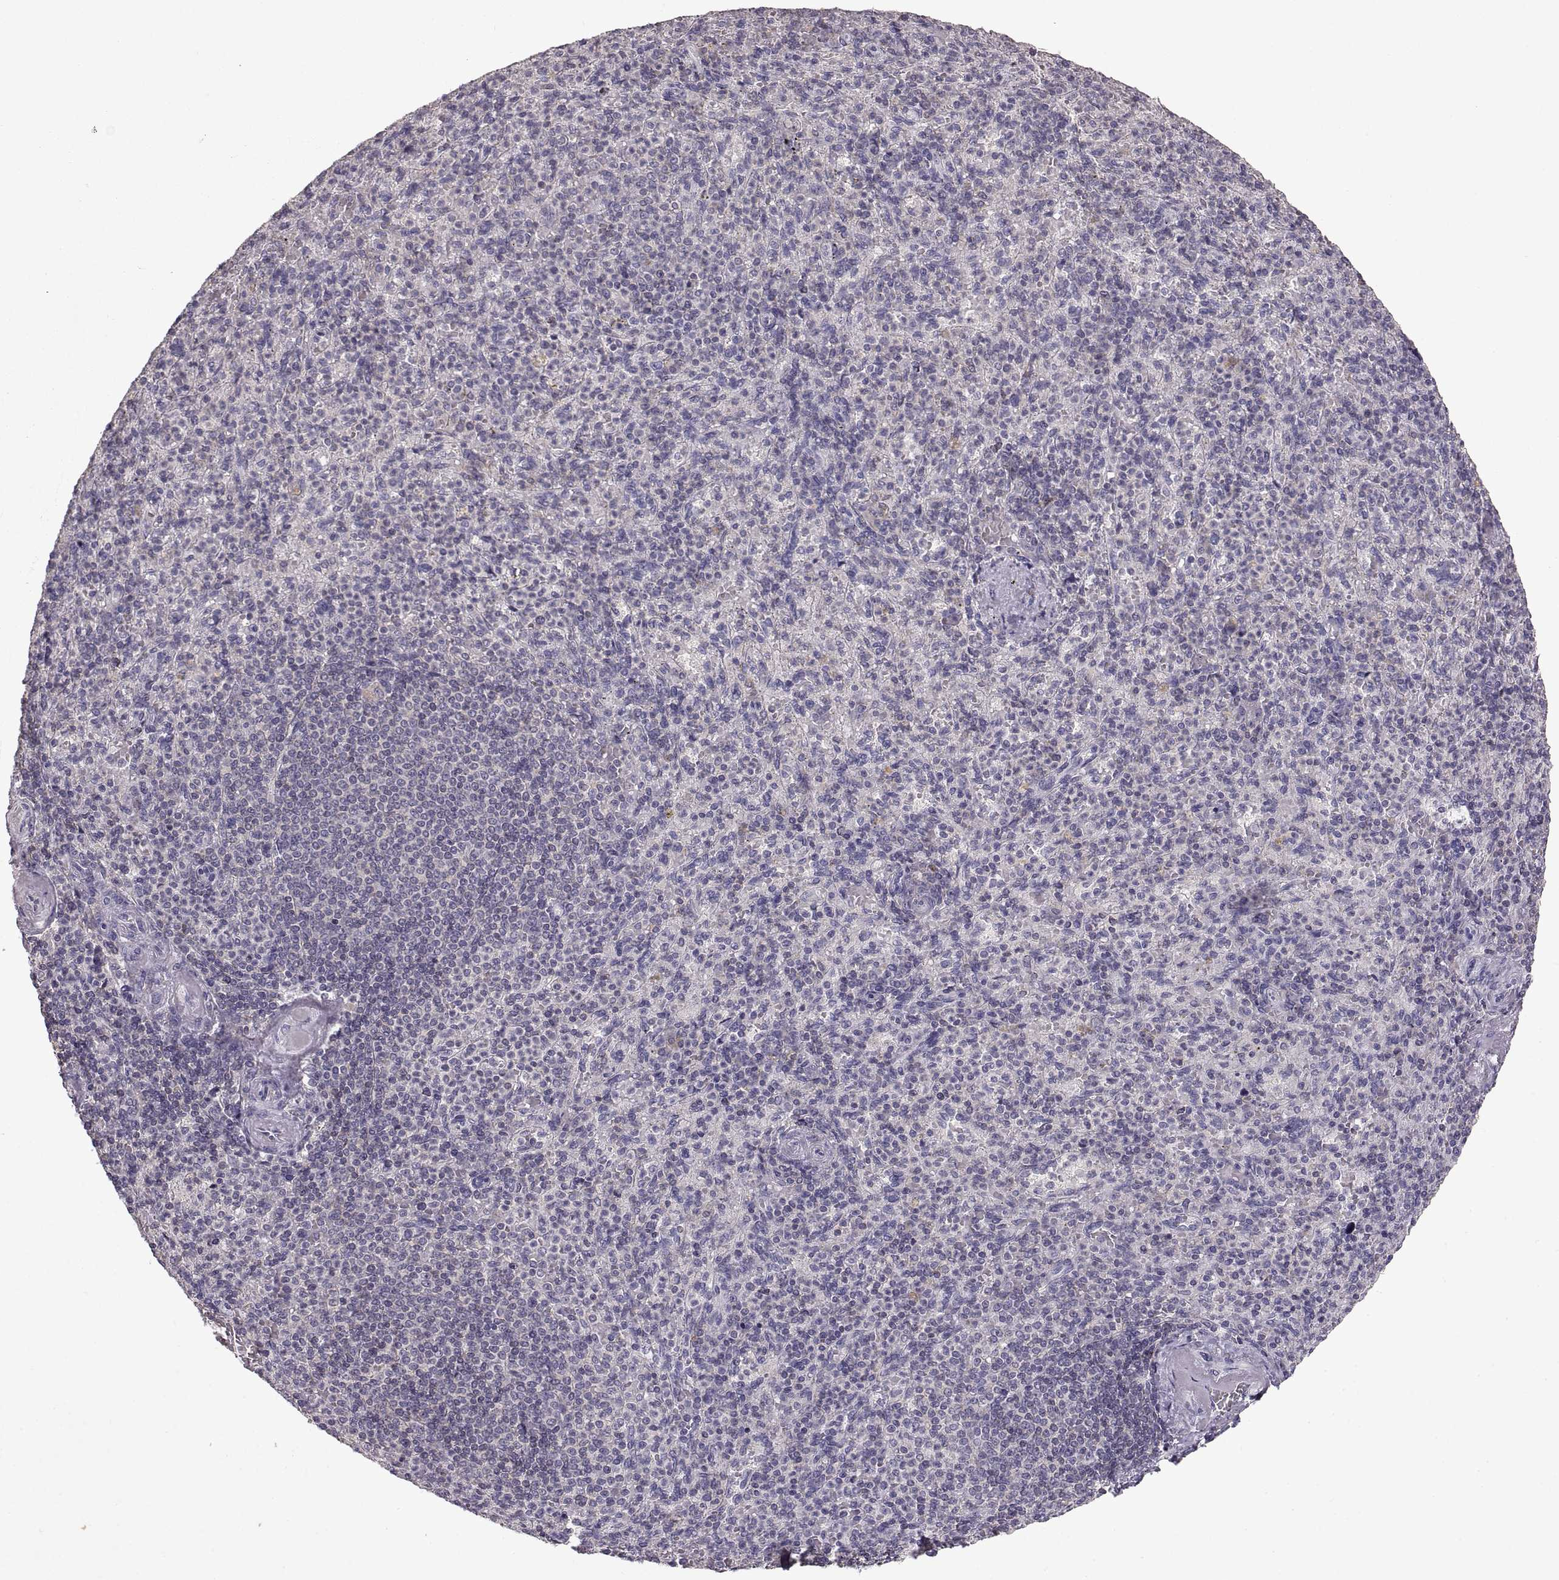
{"staining": {"intensity": "negative", "quantity": "none", "location": "none"}, "tissue": "spleen", "cell_type": "Cells in red pulp", "image_type": "normal", "snomed": [{"axis": "morphology", "description": "Normal tissue, NOS"}, {"axis": "topography", "description": "Spleen"}], "caption": "Immunohistochemical staining of unremarkable human spleen exhibits no significant staining in cells in red pulp.", "gene": "ADAM11", "patient": {"sex": "female", "age": 74}}